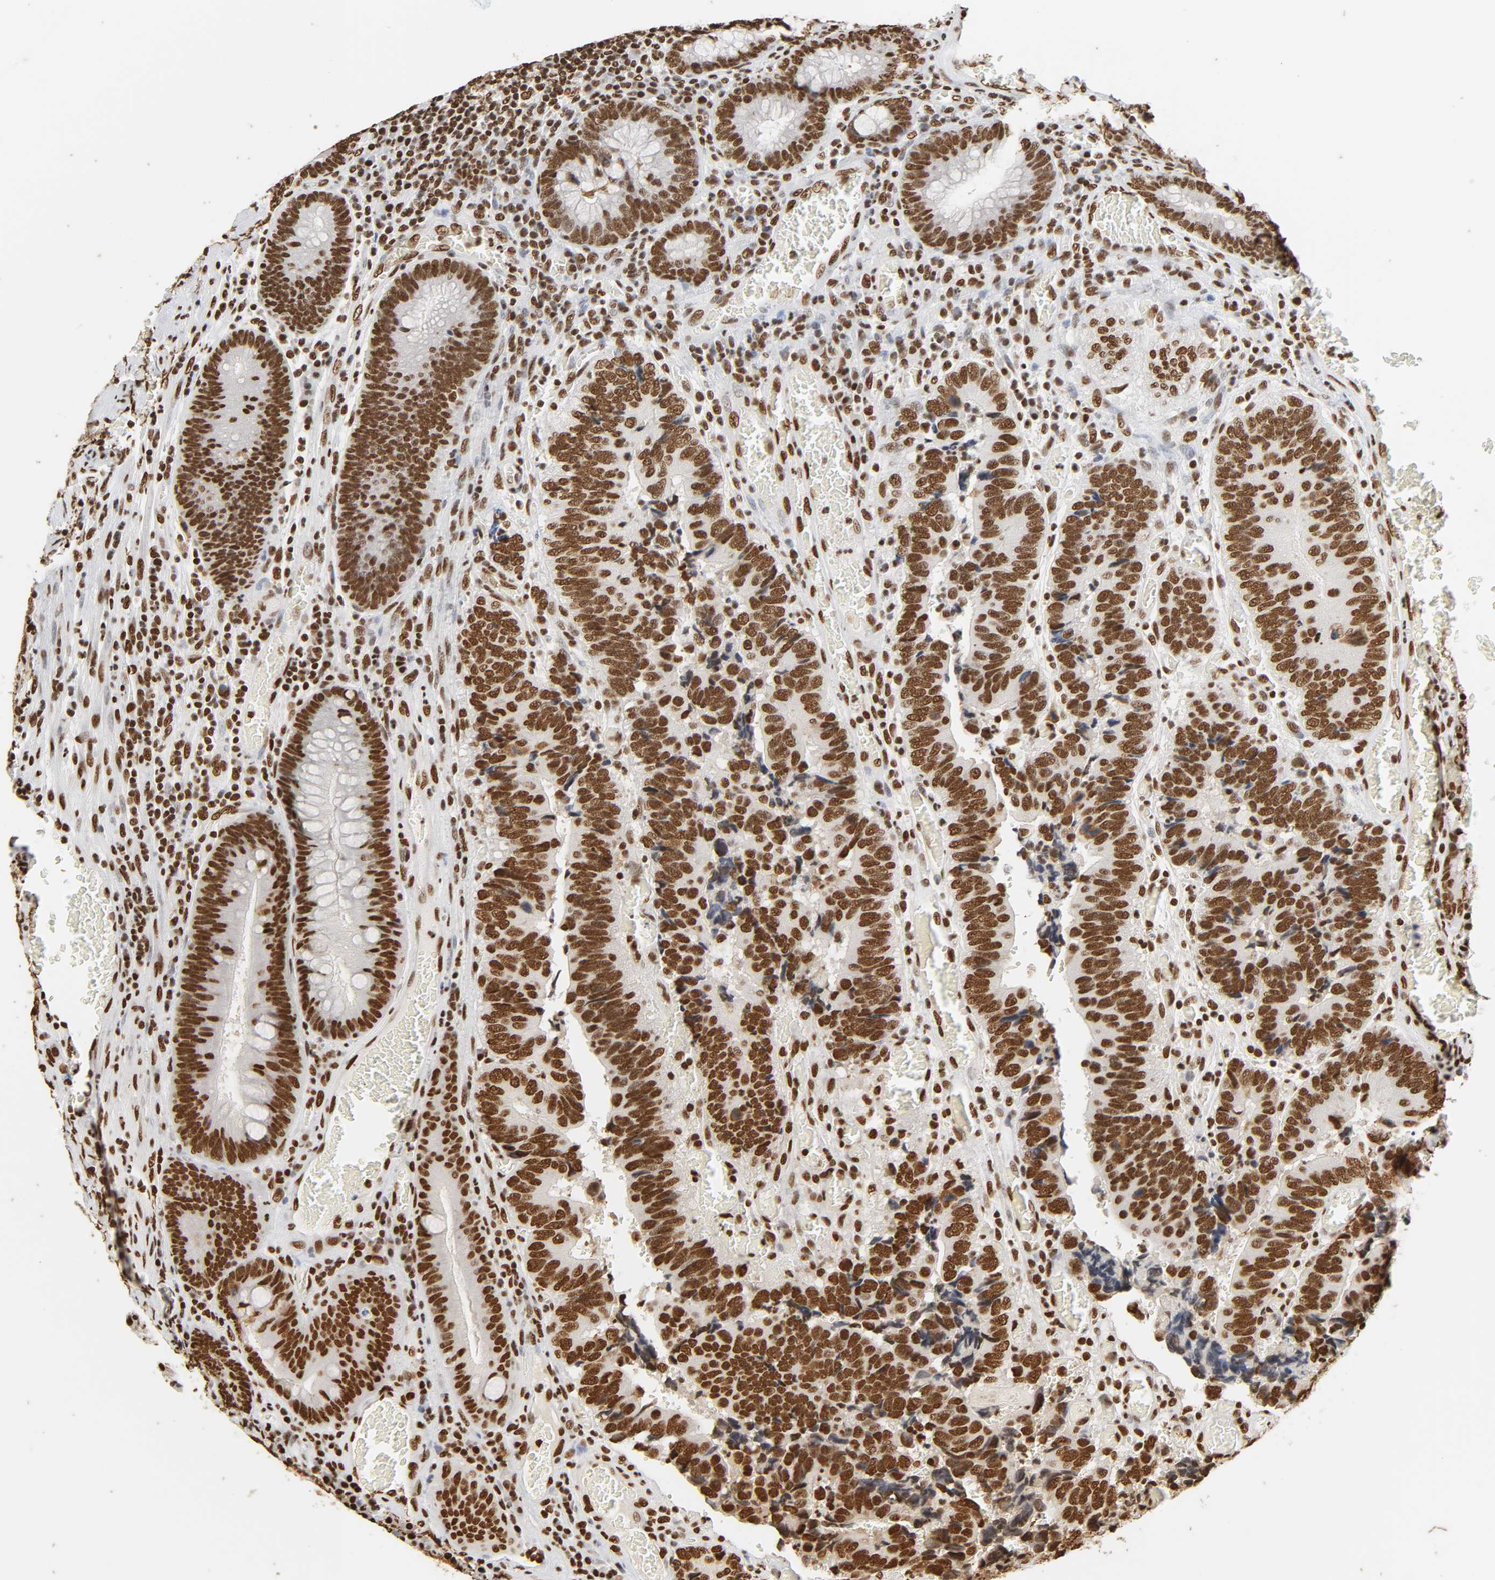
{"staining": {"intensity": "strong", "quantity": ">75%", "location": "nuclear"}, "tissue": "colorectal cancer", "cell_type": "Tumor cells", "image_type": "cancer", "snomed": [{"axis": "morphology", "description": "Adenocarcinoma, NOS"}, {"axis": "topography", "description": "Colon"}], "caption": "An immunohistochemistry (IHC) photomicrograph of tumor tissue is shown. Protein staining in brown shows strong nuclear positivity in adenocarcinoma (colorectal) within tumor cells.", "gene": "HNRNPC", "patient": {"sex": "male", "age": 72}}